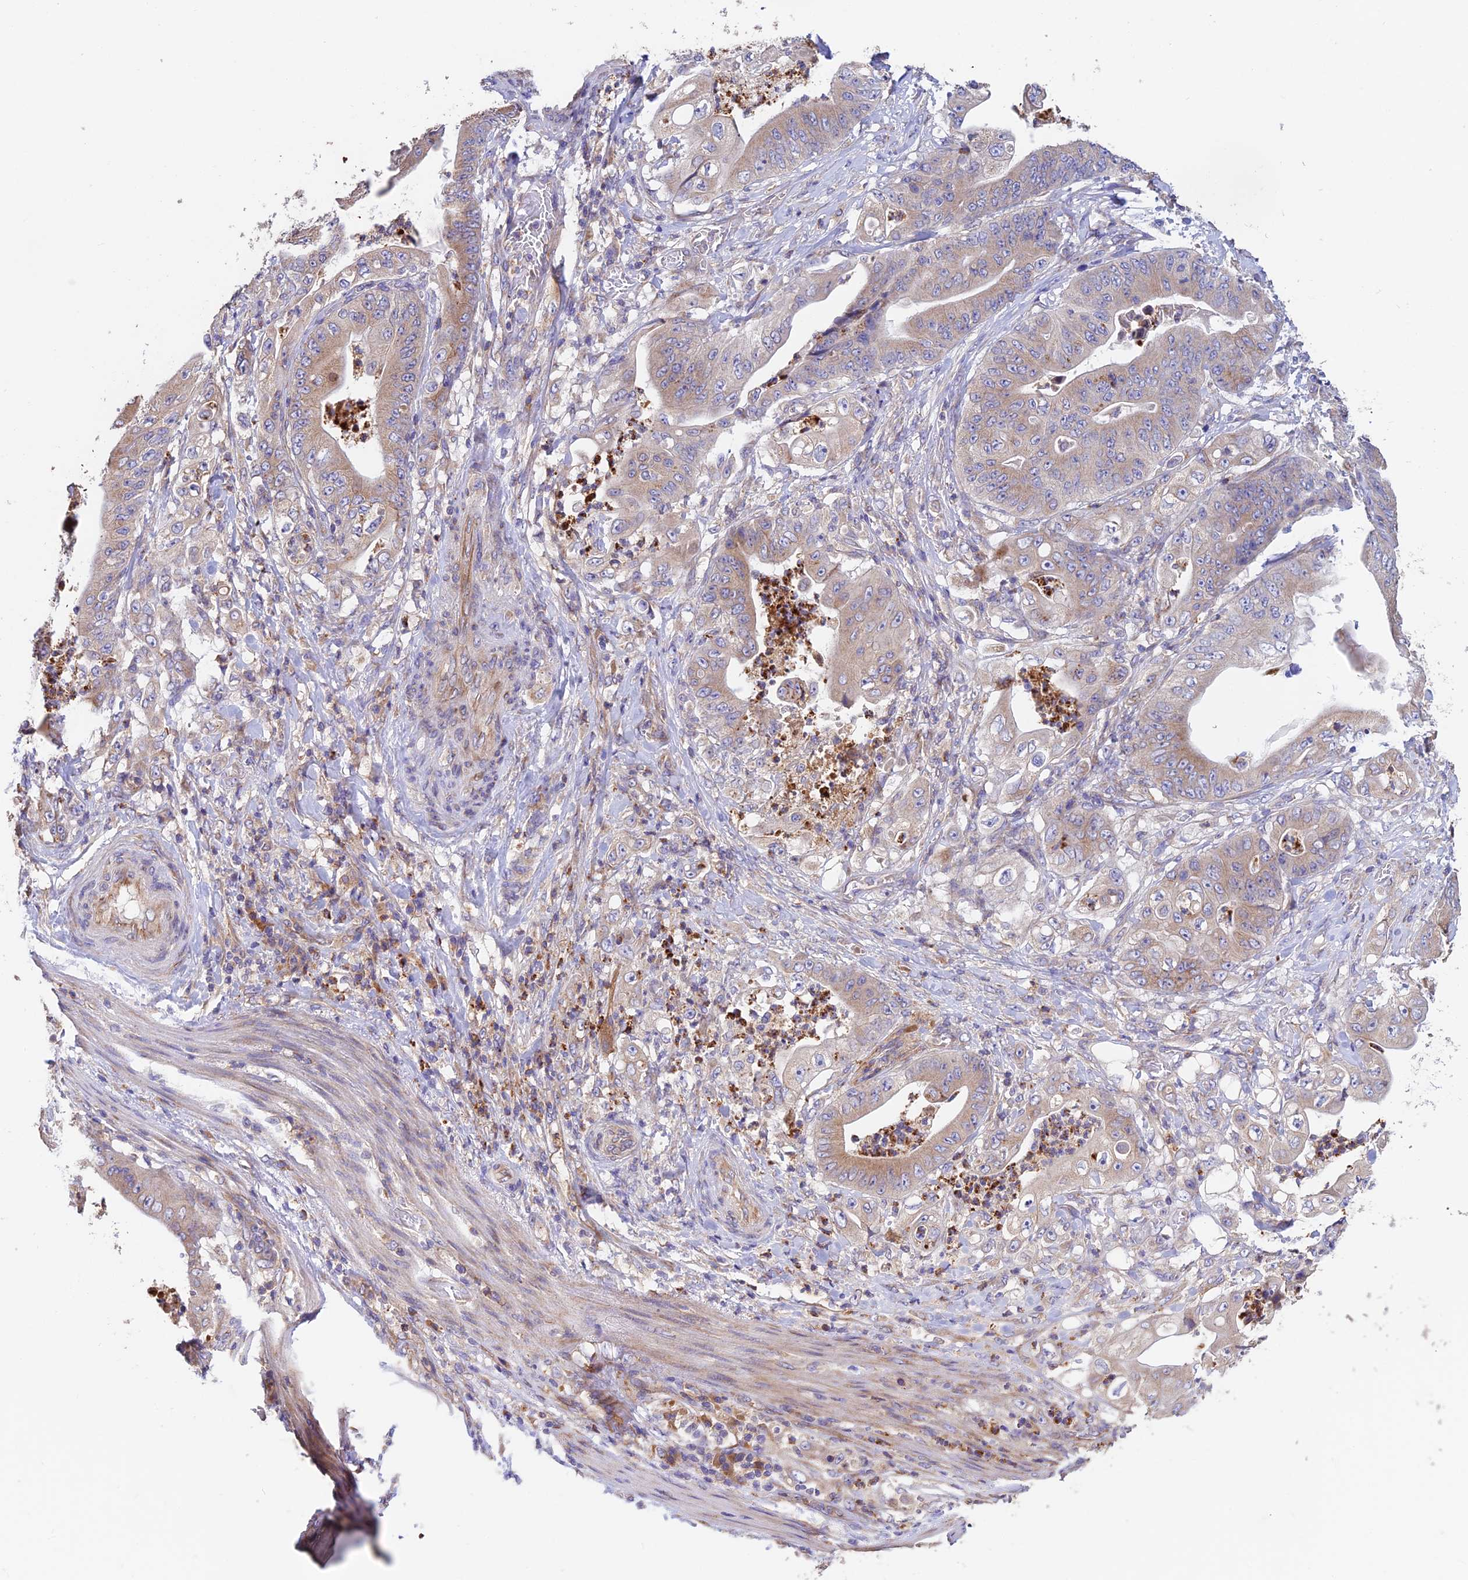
{"staining": {"intensity": "moderate", "quantity": "25%-75%", "location": "cytoplasmic/membranous"}, "tissue": "stomach cancer", "cell_type": "Tumor cells", "image_type": "cancer", "snomed": [{"axis": "morphology", "description": "Adenocarcinoma, NOS"}, {"axis": "topography", "description": "Stomach"}], "caption": "Stomach cancer (adenocarcinoma) stained for a protein (brown) displays moderate cytoplasmic/membranous positive staining in approximately 25%-75% of tumor cells.", "gene": "EMC3", "patient": {"sex": "female", "age": 73}}